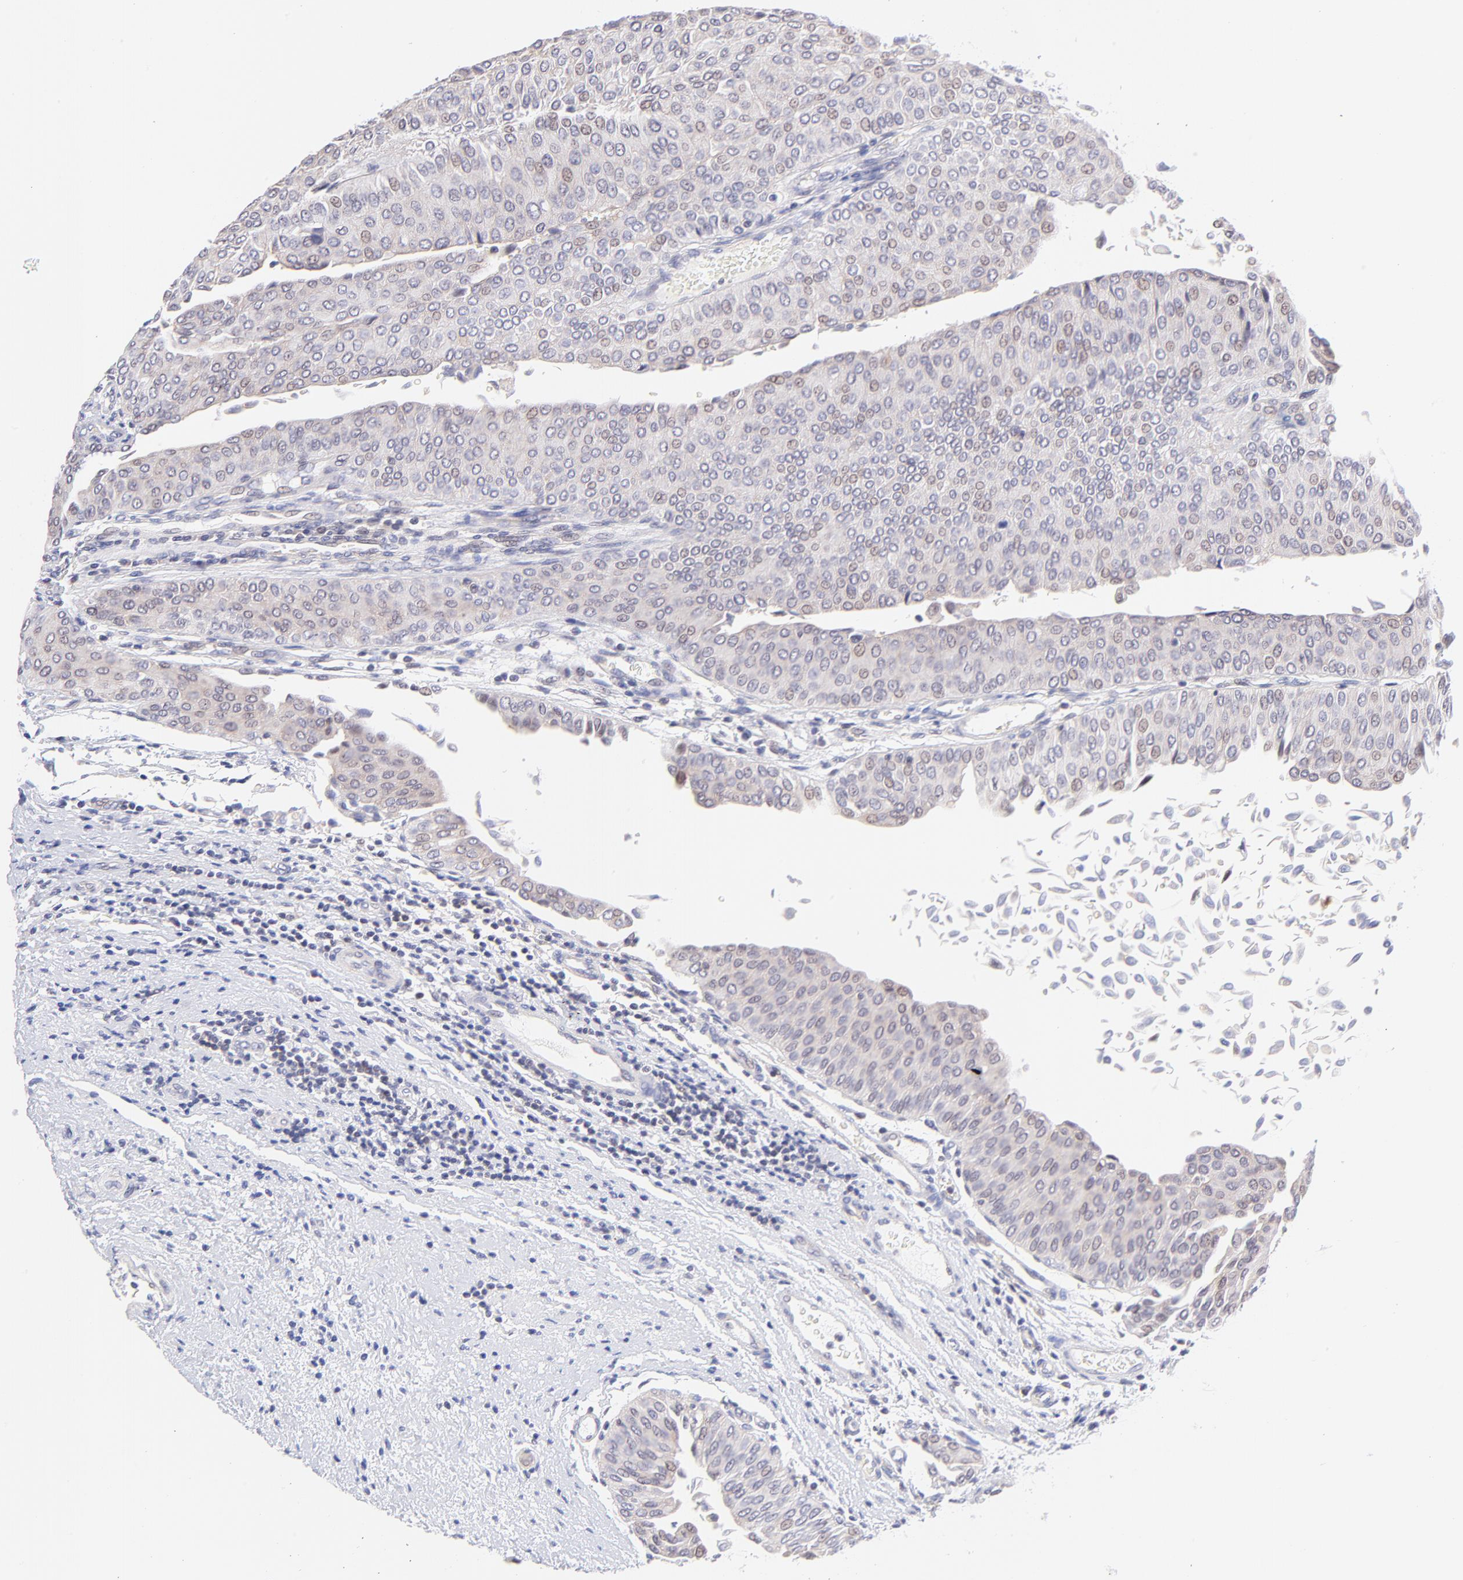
{"staining": {"intensity": "weak", "quantity": "<25%", "location": "nuclear"}, "tissue": "urothelial cancer", "cell_type": "Tumor cells", "image_type": "cancer", "snomed": [{"axis": "morphology", "description": "Urothelial carcinoma, Low grade"}, {"axis": "topography", "description": "Urinary bladder"}], "caption": "This is an IHC image of urothelial carcinoma (low-grade). There is no expression in tumor cells.", "gene": "PBDC1", "patient": {"sex": "male", "age": 64}}